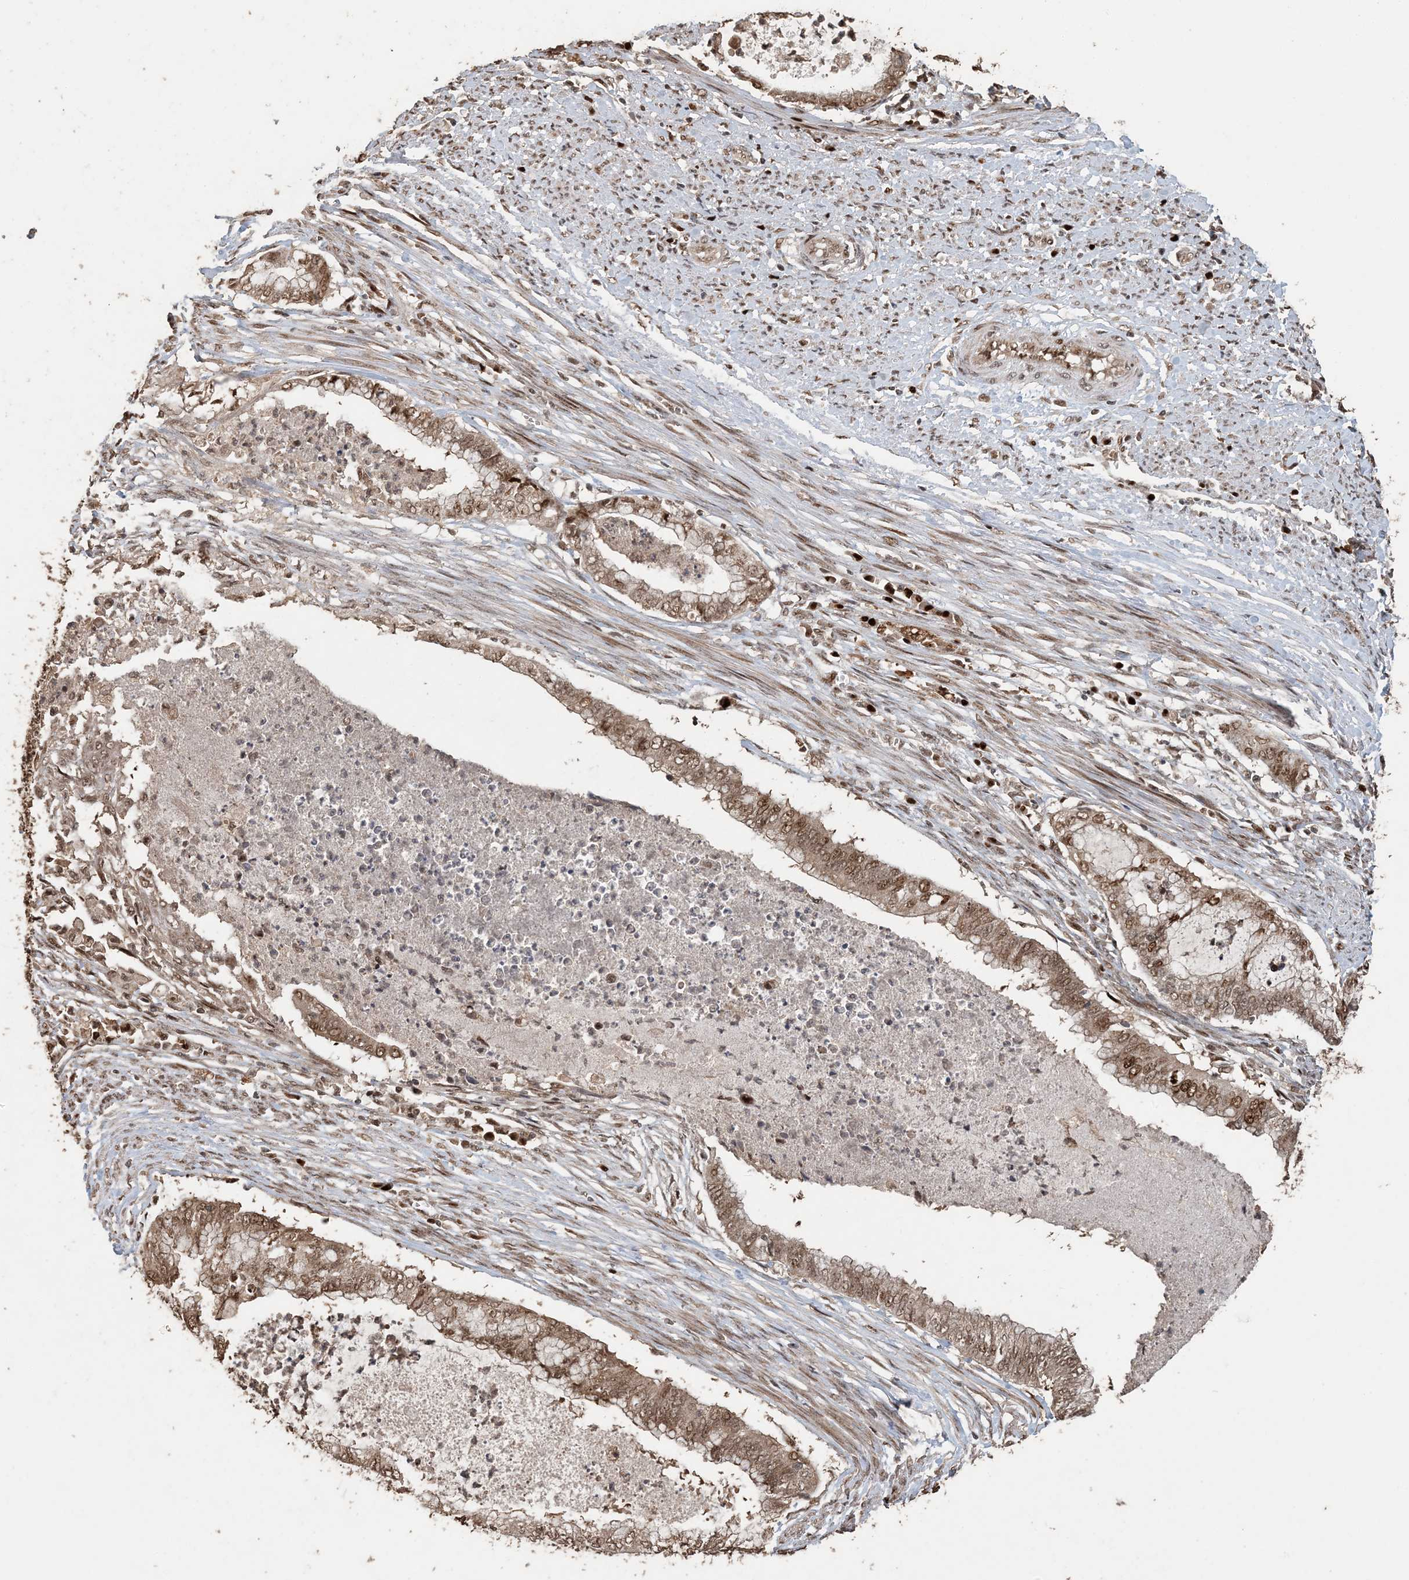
{"staining": {"intensity": "moderate", "quantity": ">75%", "location": "cytoplasmic/membranous,nuclear"}, "tissue": "endometrial cancer", "cell_type": "Tumor cells", "image_type": "cancer", "snomed": [{"axis": "morphology", "description": "Necrosis, NOS"}, {"axis": "morphology", "description": "Adenocarcinoma, NOS"}, {"axis": "topography", "description": "Endometrium"}], "caption": "The immunohistochemical stain highlights moderate cytoplasmic/membranous and nuclear expression in tumor cells of endometrial cancer tissue. The staining is performed using DAB (3,3'-diaminobenzidine) brown chromogen to label protein expression. The nuclei are counter-stained blue using hematoxylin.", "gene": "ATP13A2", "patient": {"sex": "female", "age": 79}}